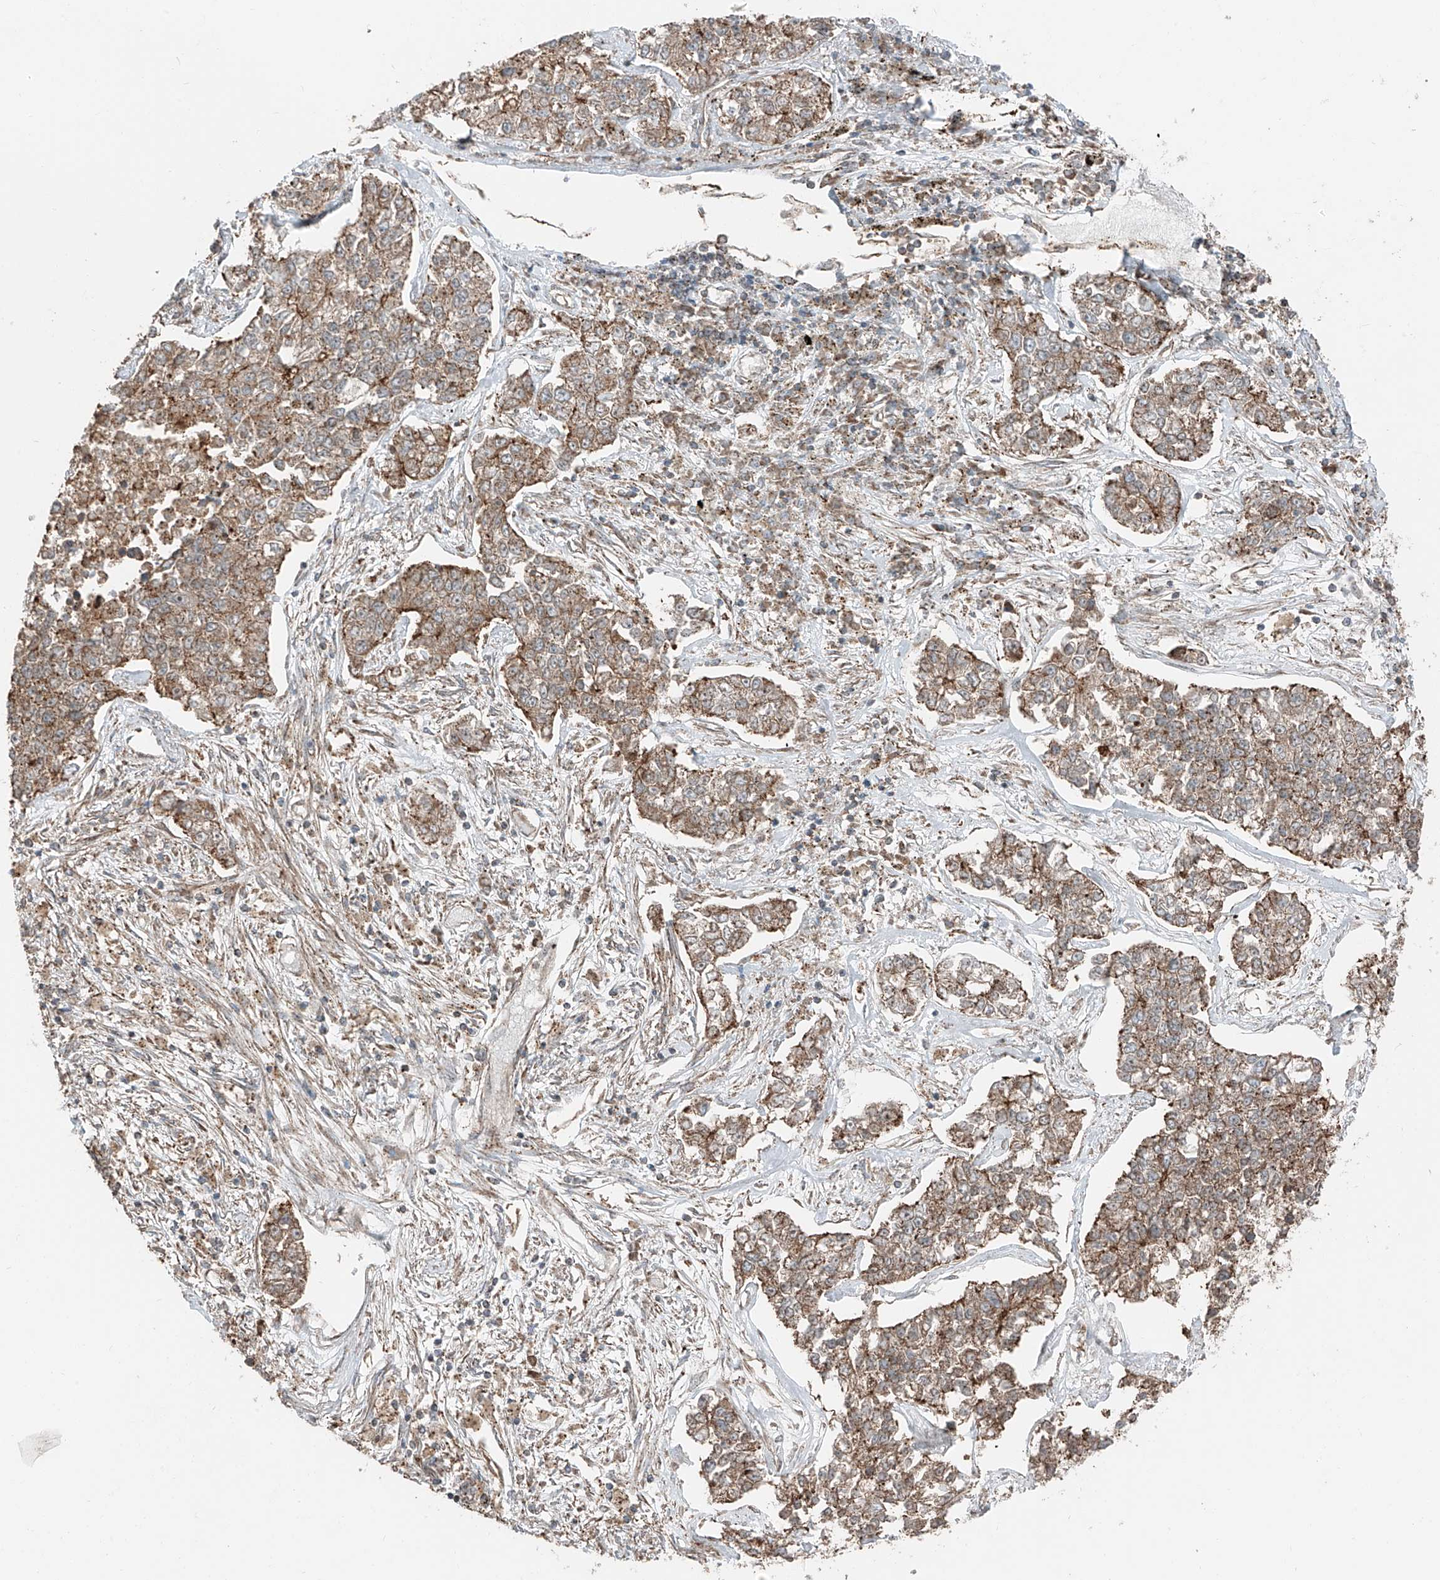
{"staining": {"intensity": "moderate", "quantity": ">75%", "location": "cytoplasmic/membranous"}, "tissue": "lung cancer", "cell_type": "Tumor cells", "image_type": "cancer", "snomed": [{"axis": "morphology", "description": "Adenocarcinoma, NOS"}, {"axis": "topography", "description": "Lung"}], "caption": "This micrograph shows lung cancer stained with IHC to label a protein in brown. The cytoplasmic/membranous of tumor cells show moderate positivity for the protein. Nuclei are counter-stained blue.", "gene": "CEP162", "patient": {"sex": "male", "age": 49}}